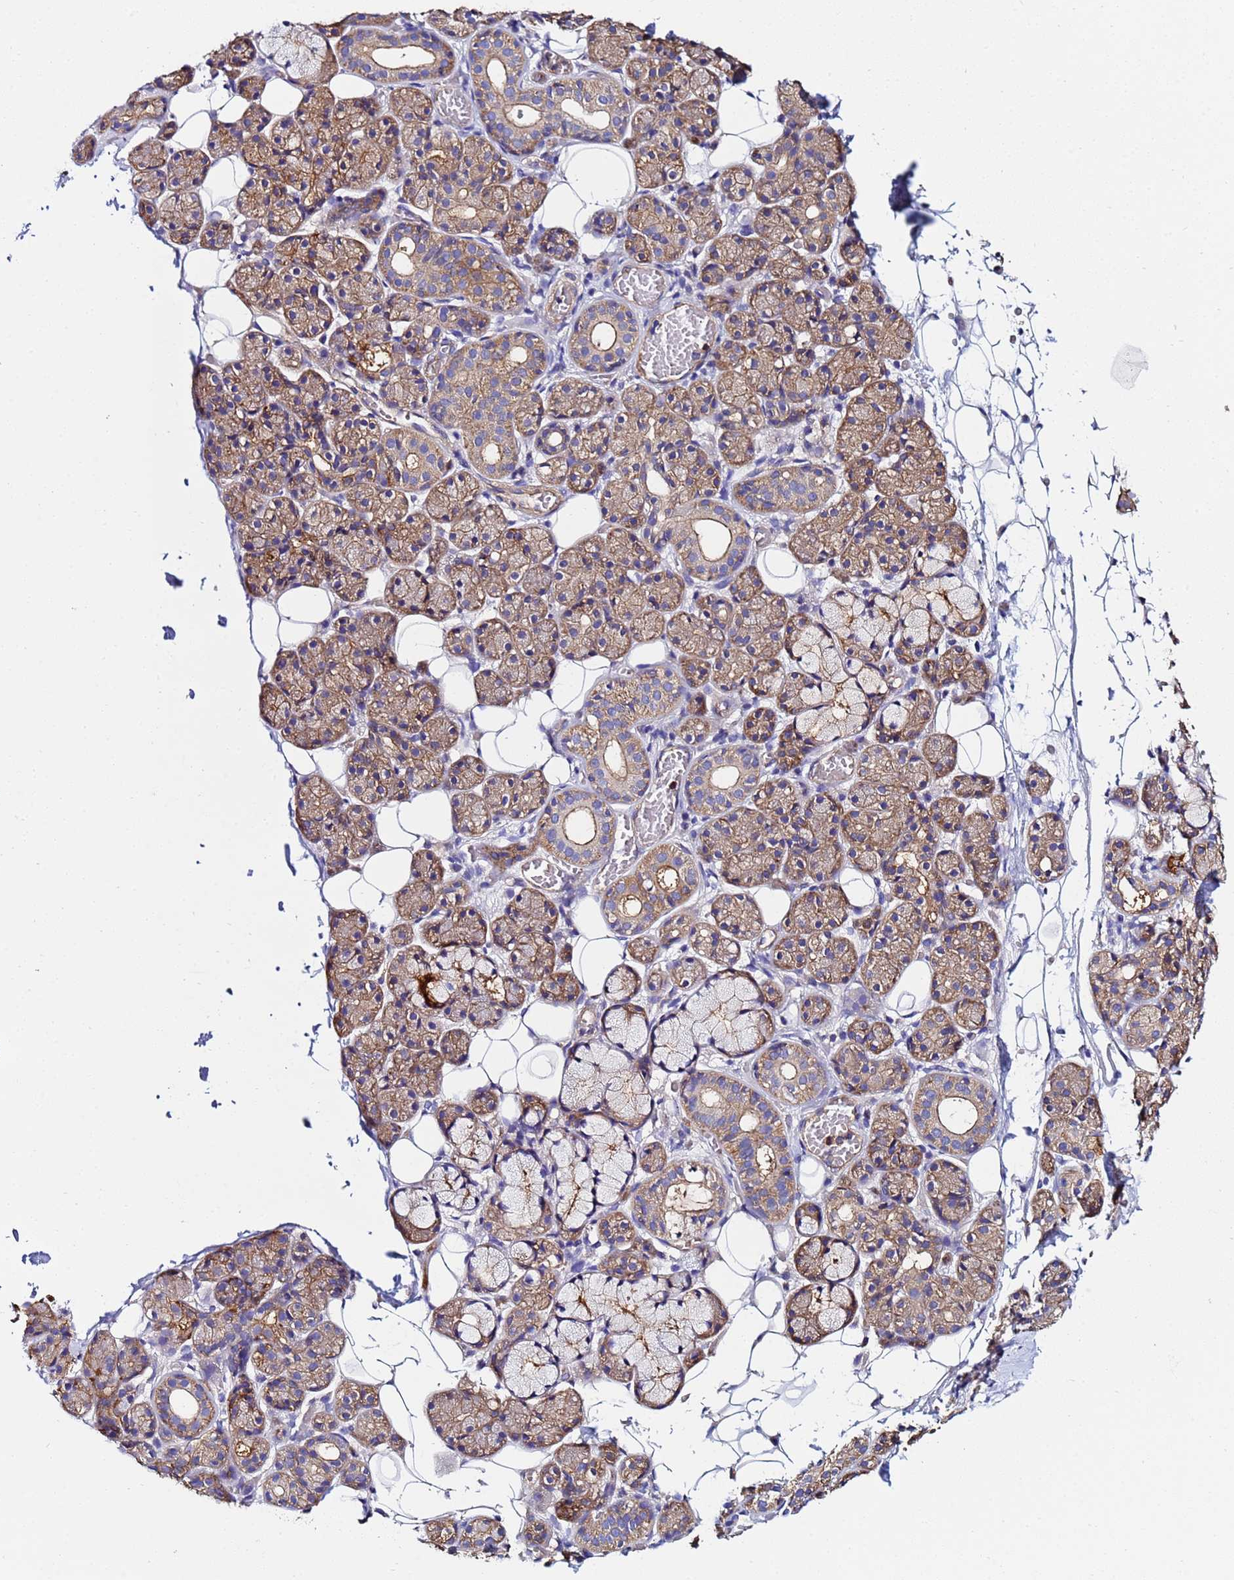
{"staining": {"intensity": "moderate", "quantity": "25%-75%", "location": "cytoplasmic/membranous"}, "tissue": "salivary gland", "cell_type": "Glandular cells", "image_type": "normal", "snomed": [{"axis": "morphology", "description": "Normal tissue, NOS"}, {"axis": "topography", "description": "Salivary gland"}], "caption": "Glandular cells demonstrate moderate cytoplasmic/membranous staining in approximately 25%-75% of cells in unremarkable salivary gland.", "gene": "POTEE", "patient": {"sex": "male", "age": 63}}